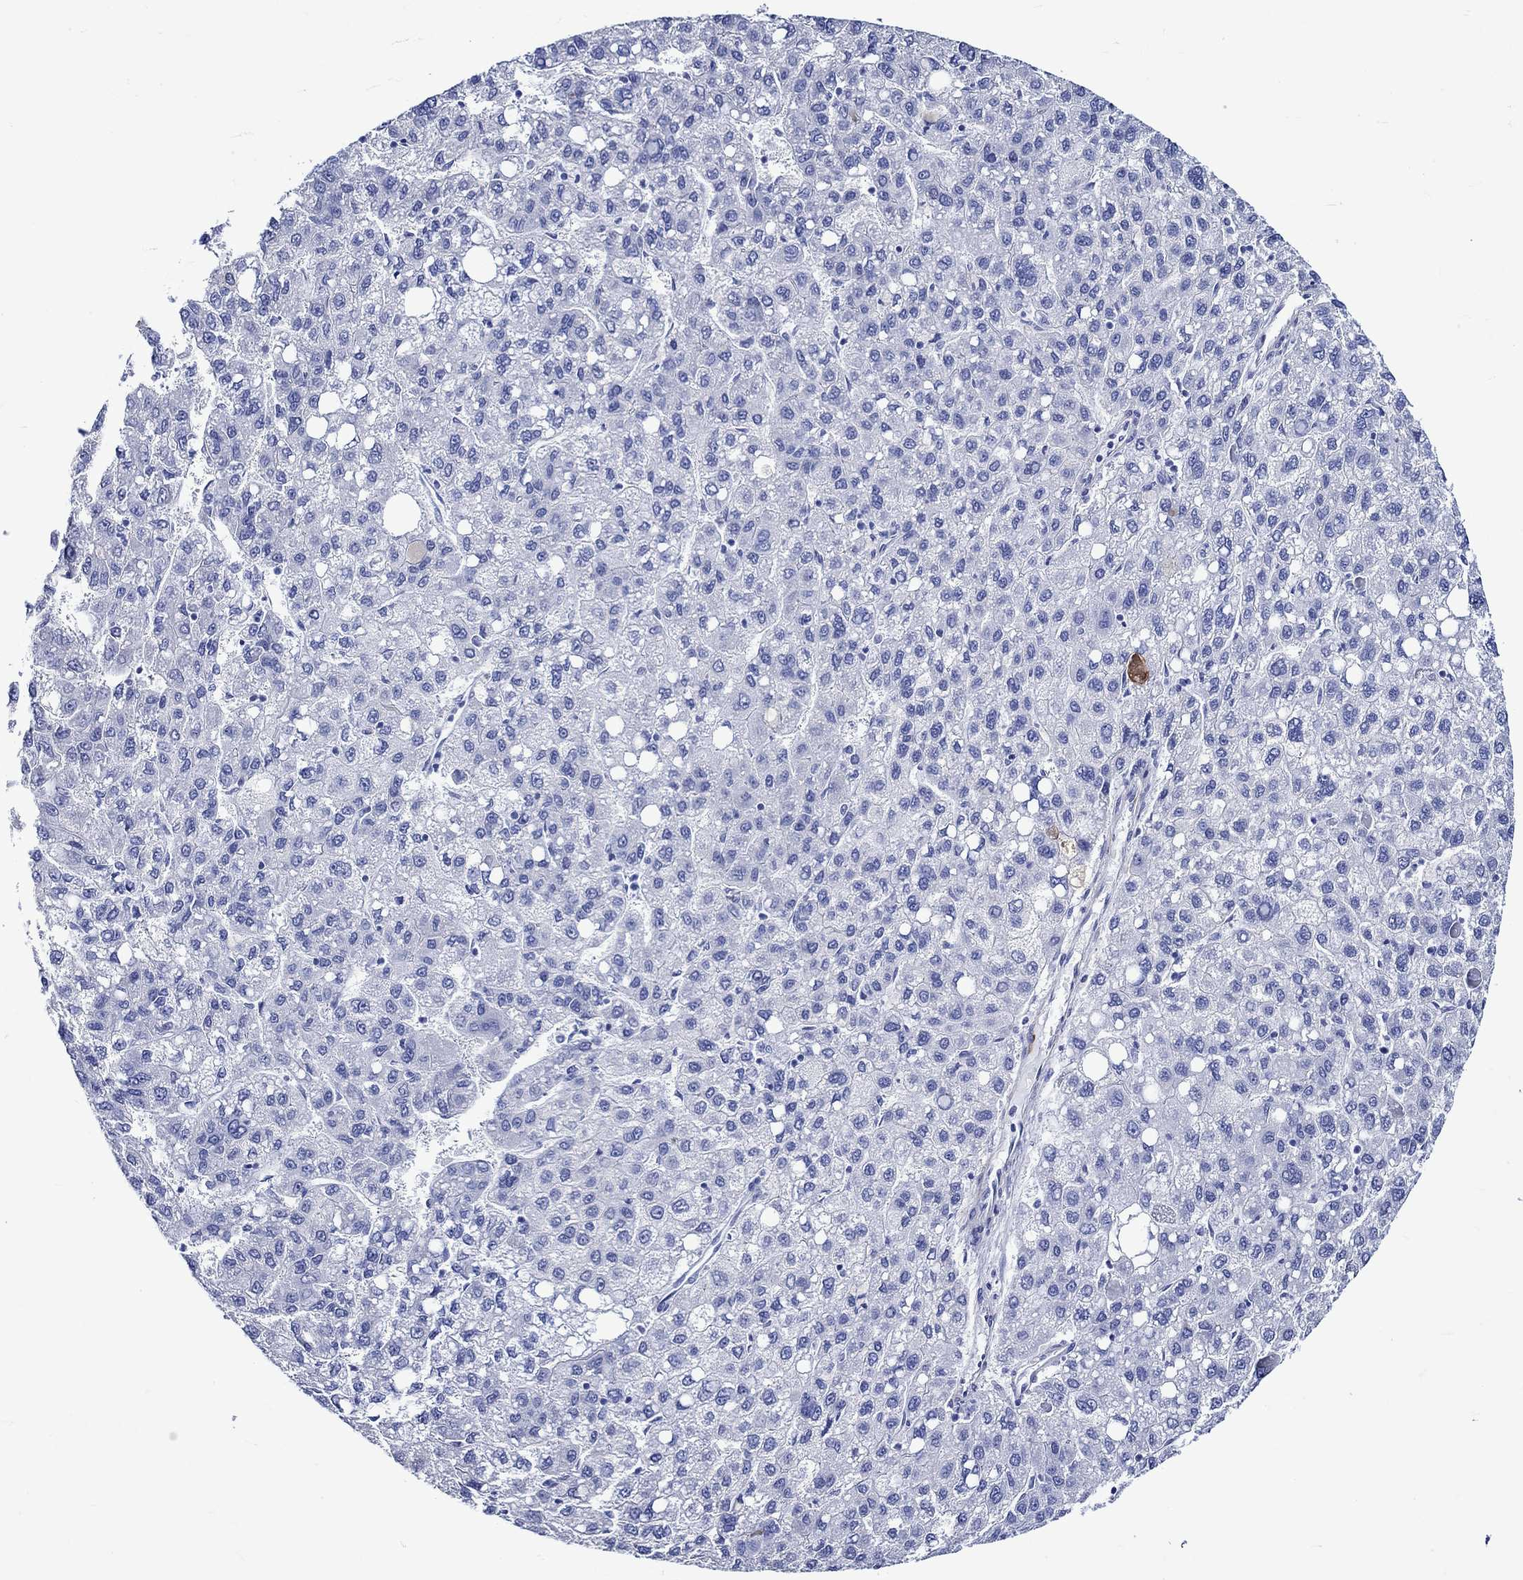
{"staining": {"intensity": "negative", "quantity": "none", "location": "none"}, "tissue": "liver cancer", "cell_type": "Tumor cells", "image_type": "cancer", "snomed": [{"axis": "morphology", "description": "Carcinoma, Hepatocellular, NOS"}, {"axis": "topography", "description": "Liver"}], "caption": "Protein analysis of liver cancer (hepatocellular carcinoma) reveals no significant positivity in tumor cells.", "gene": "CRYAB", "patient": {"sex": "female", "age": 82}}